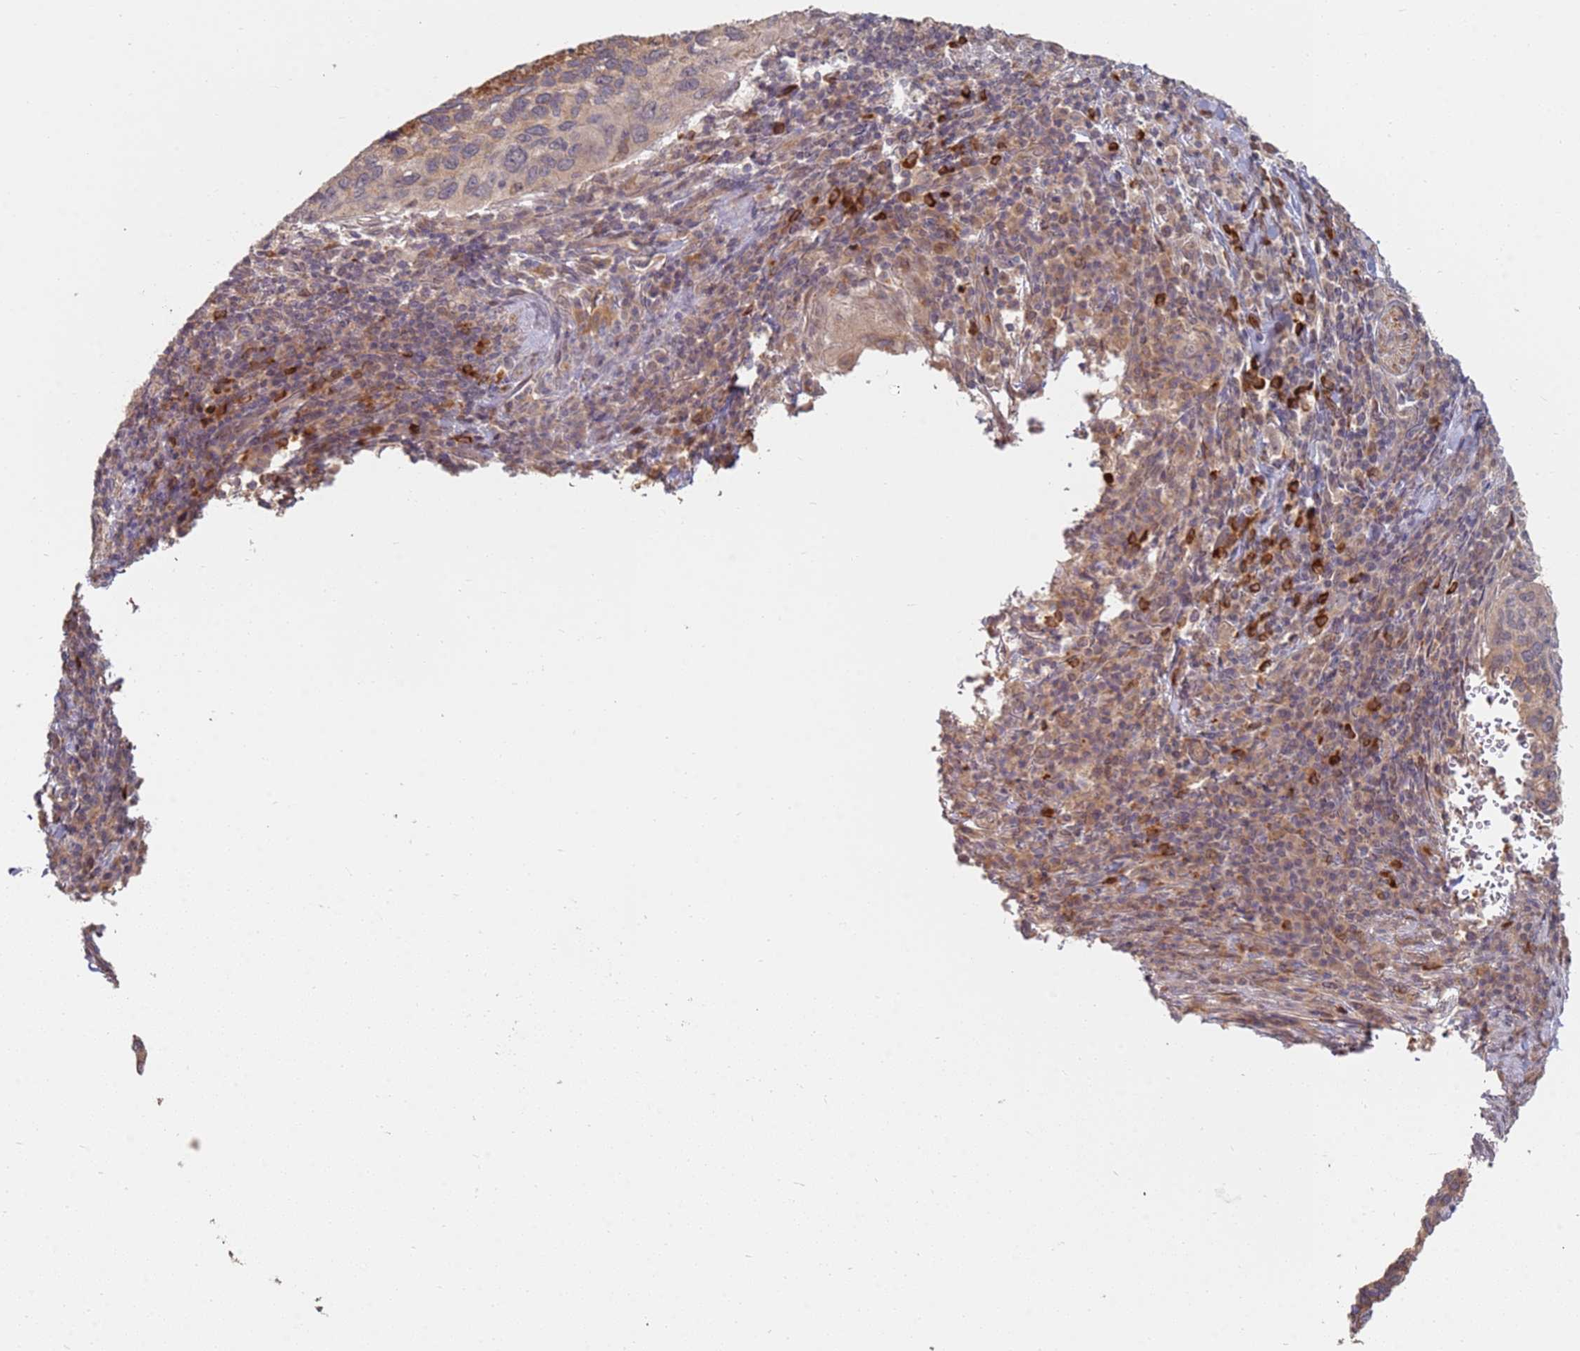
{"staining": {"intensity": "weak", "quantity": "<25%", "location": "cytoplasmic/membranous"}, "tissue": "cervical cancer", "cell_type": "Tumor cells", "image_type": "cancer", "snomed": [{"axis": "morphology", "description": "Squamous cell carcinoma, NOS"}, {"axis": "topography", "description": "Cervix"}], "caption": "Micrograph shows no significant protein staining in tumor cells of squamous cell carcinoma (cervical).", "gene": "MPEG1", "patient": {"sex": "female", "age": 38}}